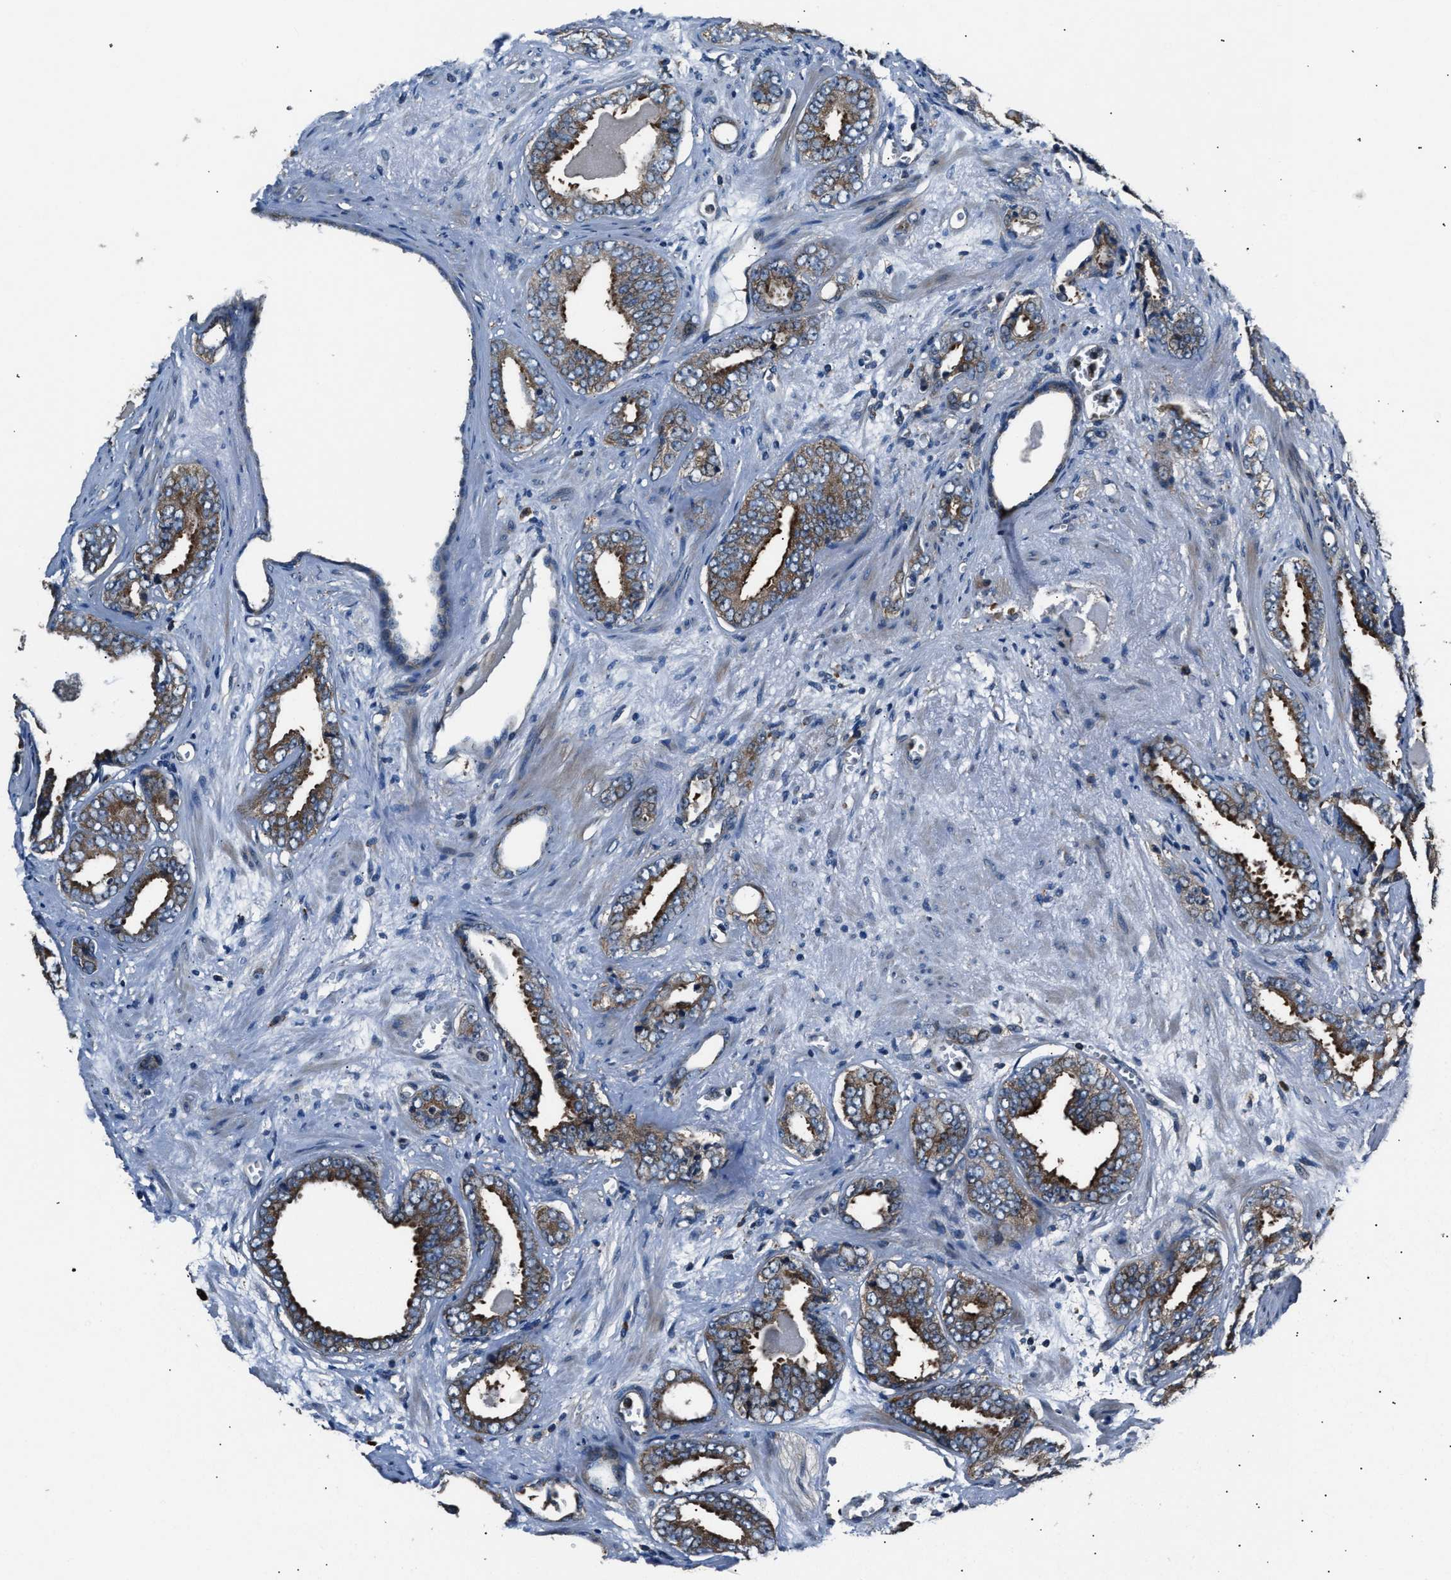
{"staining": {"intensity": "strong", "quantity": ">75%", "location": "cytoplasmic/membranous"}, "tissue": "prostate cancer", "cell_type": "Tumor cells", "image_type": "cancer", "snomed": [{"axis": "morphology", "description": "Adenocarcinoma, Medium grade"}, {"axis": "topography", "description": "Prostate"}], "caption": "The immunohistochemical stain labels strong cytoplasmic/membranous positivity in tumor cells of prostate cancer (adenocarcinoma (medium-grade)) tissue.", "gene": "IMPDH2", "patient": {"sex": "male", "age": 79}}